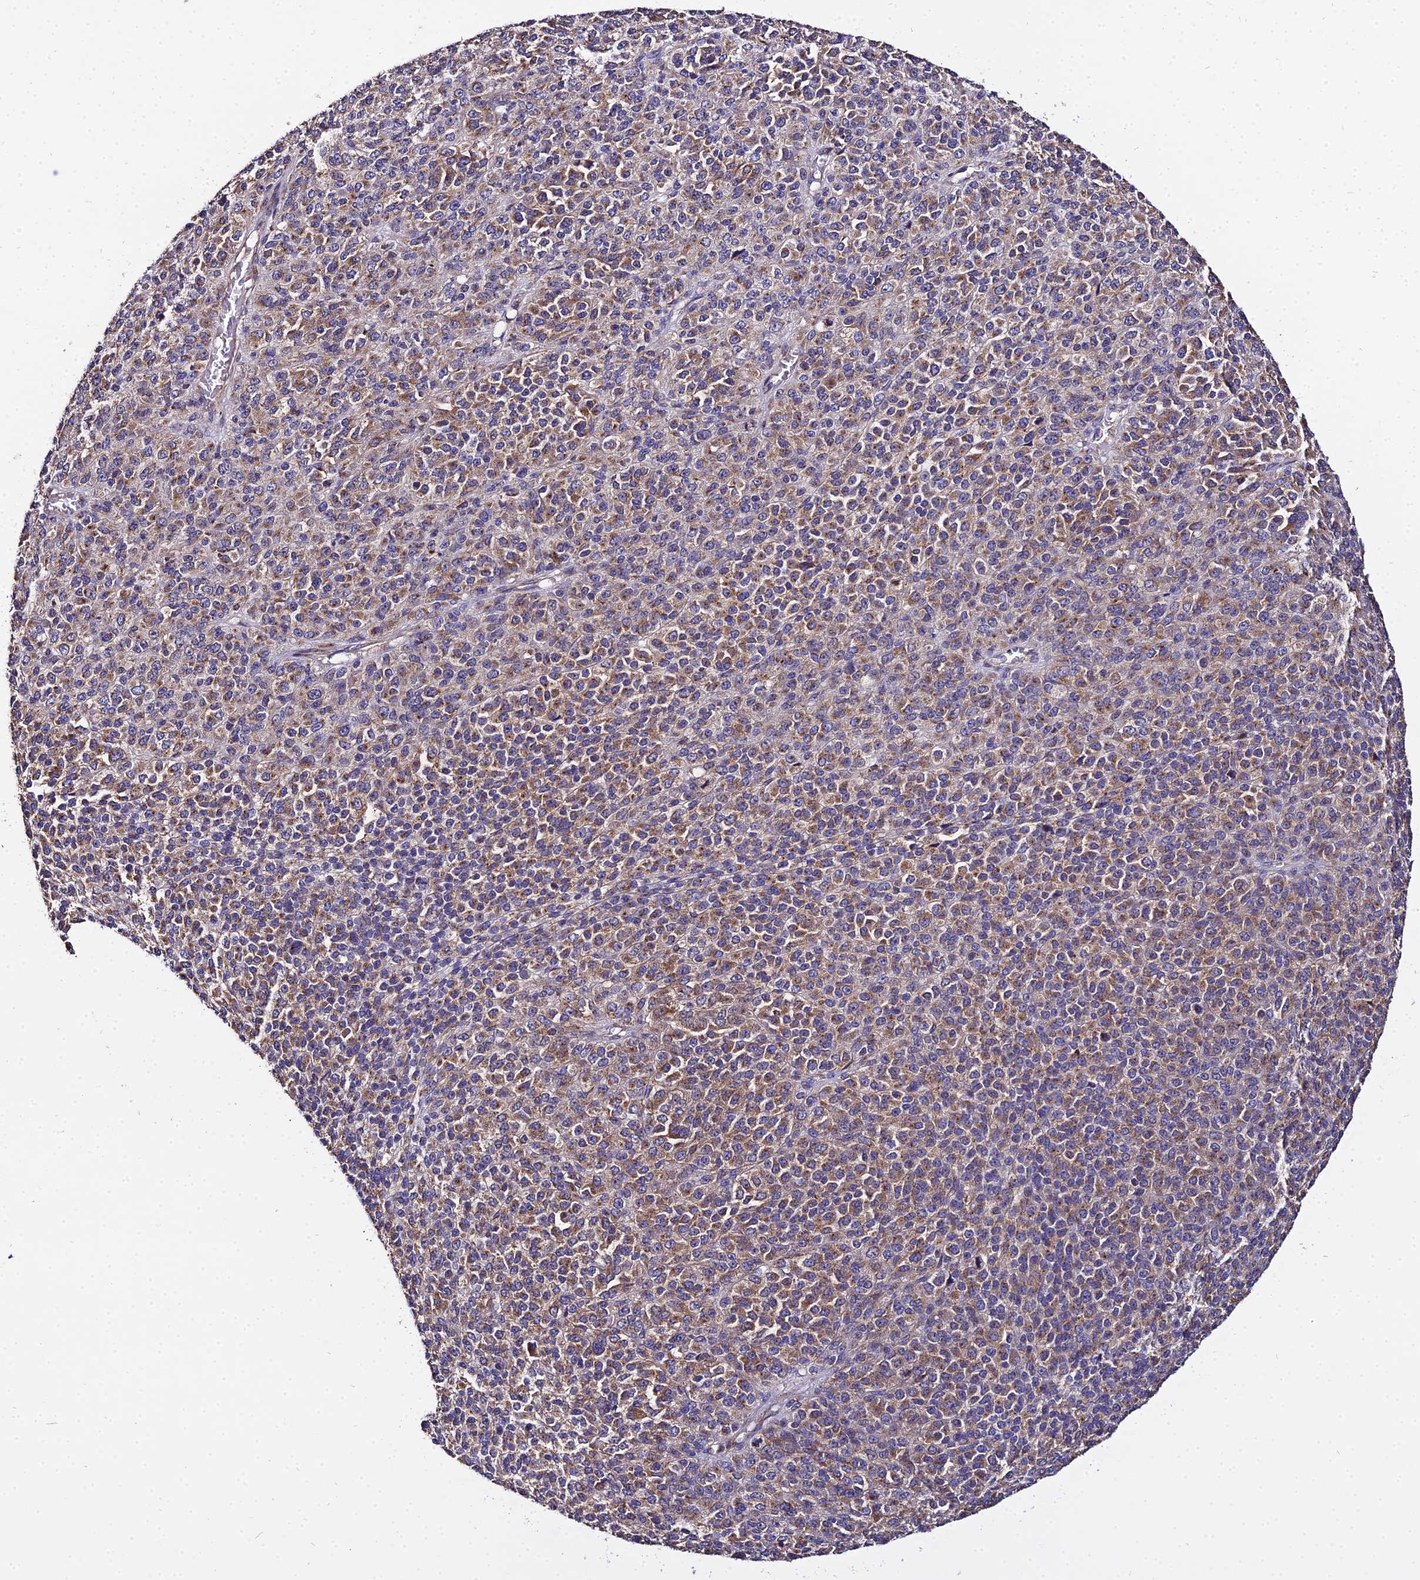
{"staining": {"intensity": "moderate", "quantity": ">75%", "location": "cytoplasmic/membranous"}, "tissue": "melanoma", "cell_type": "Tumor cells", "image_type": "cancer", "snomed": [{"axis": "morphology", "description": "Malignant melanoma, Metastatic site"}, {"axis": "topography", "description": "Brain"}], "caption": "Malignant melanoma (metastatic site) was stained to show a protein in brown. There is medium levels of moderate cytoplasmic/membranous staining in approximately >75% of tumor cells.", "gene": "PEX19", "patient": {"sex": "female", "age": 56}}